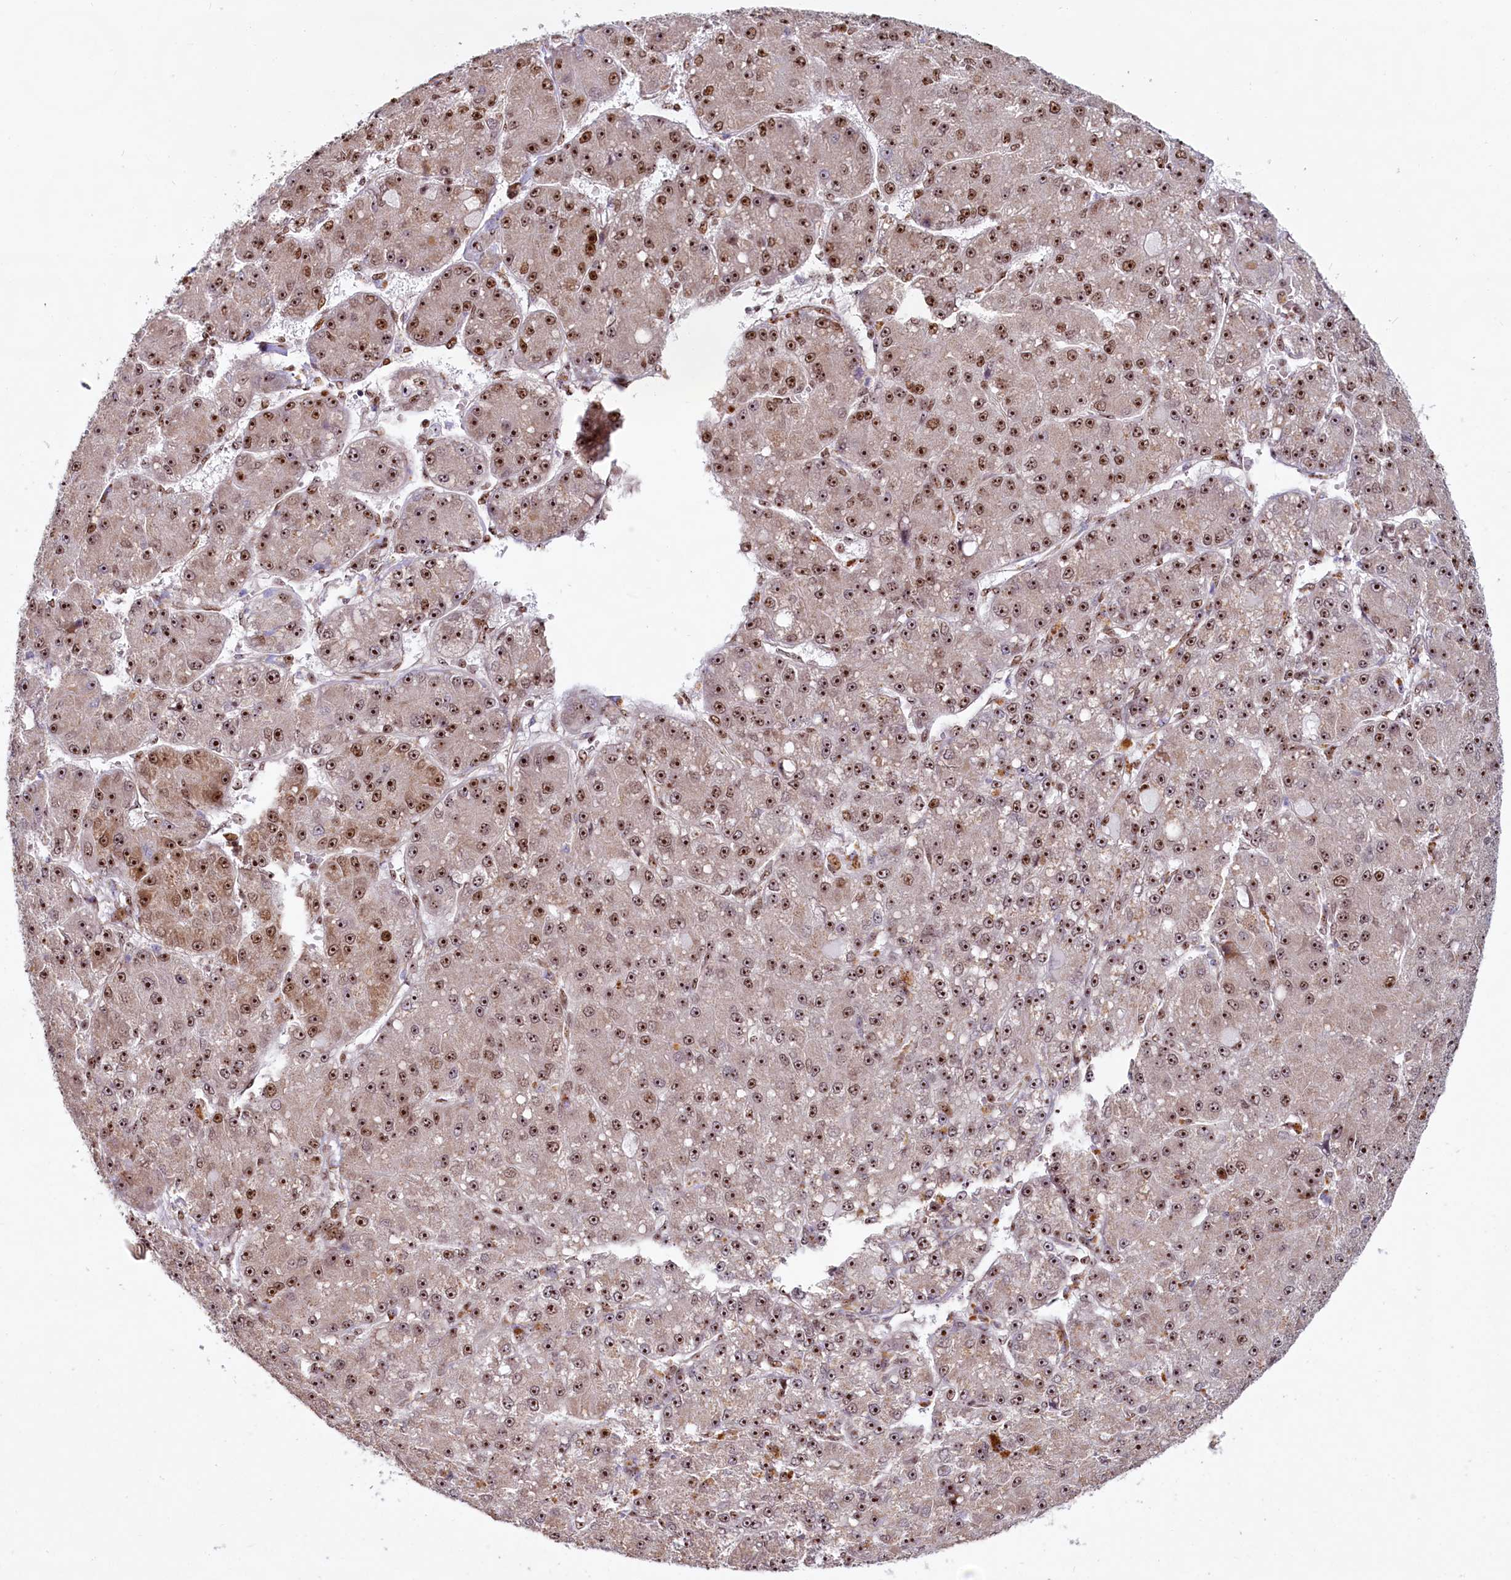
{"staining": {"intensity": "moderate", "quantity": ">75%", "location": "nuclear"}, "tissue": "liver cancer", "cell_type": "Tumor cells", "image_type": "cancer", "snomed": [{"axis": "morphology", "description": "Carcinoma, Hepatocellular, NOS"}, {"axis": "topography", "description": "Liver"}], "caption": "IHC (DAB) staining of human liver cancer (hepatocellular carcinoma) displays moderate nuclear protein expression in about >75% of tumor cells. (brown staining indicates protein expression, while blue staining denotes nuclei).", "gene": "TCOF1", "patient": {"sex": "male", "age": 67}}